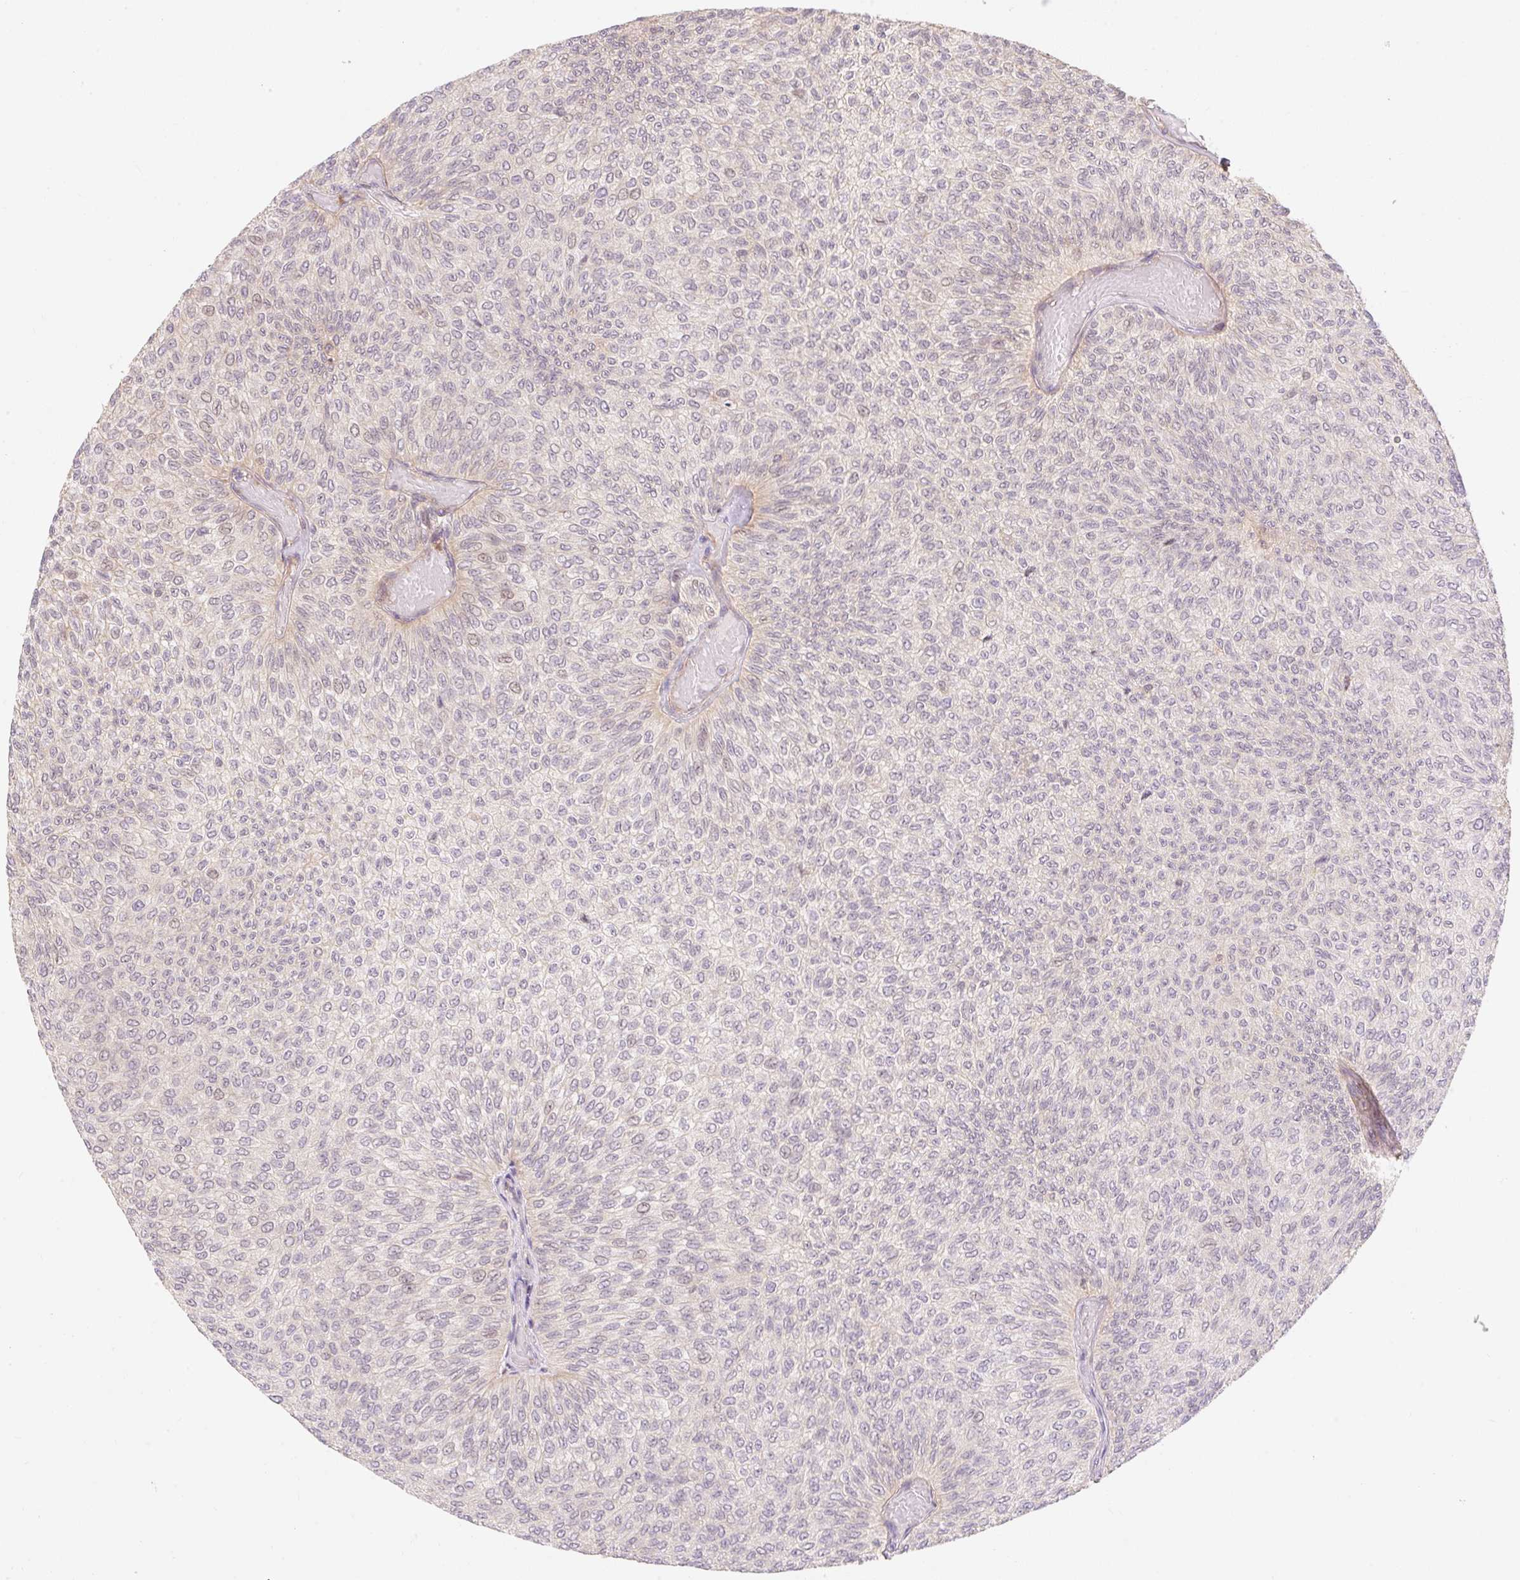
{"staining": {"intensity": "negative", "quantity": "none", "location": "none"}, "tissue": "urothelial cancer", "cell_type": "Tumor cells", "image_type": "cancer", "snomed": [{"axis": "morphology", "description": "Urothelial carcinoma, Low grade"}, {"axis": "topography", "description": "Urinary bladder"}], "caption": "This is an immunohistochemistry image of low-grade urothelial carcinoma. There is no expression in tumor cells.", "gene": "EMC10", "patient": {"sex": "male", "age": 78}}